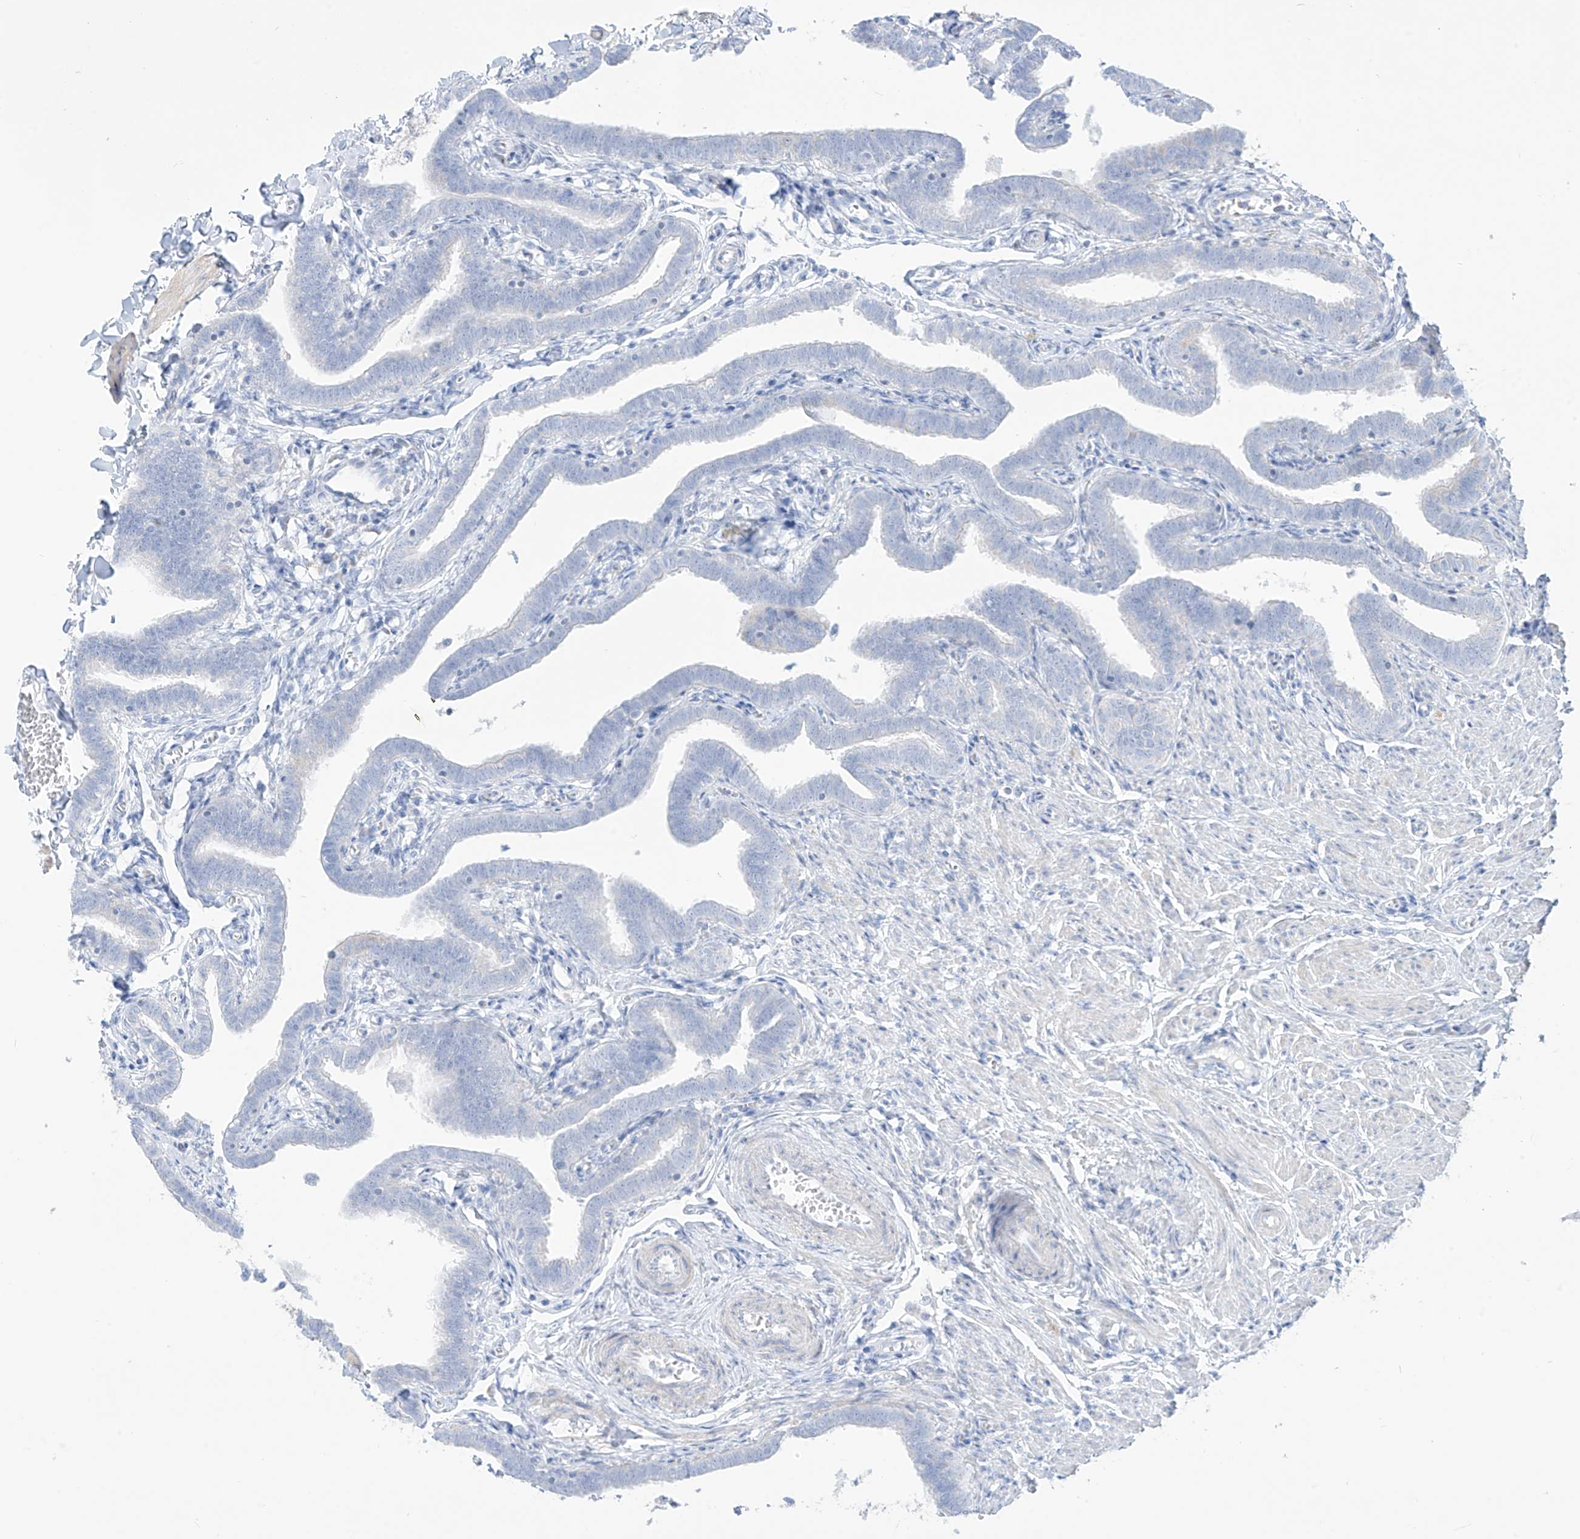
{"staining": {"intensity": "negative", "quantity": "none", "location": "none"}, "tissue": "fallopian tube", "cell_type": "Glandular cells", "image_type": "normal", "snomed": [{"axis": "morphology", "description": "Normal tissue, NOS"}, {"axis": "topography", "description": "Fallopian tube"}], "caption": "IHC image of normal fallopian tube: fallopian tube stained with DAB displays no significant protein positivity in glandular cells.", "gene": "SLC26A3", "patient": {"sex": "female", "age": 36}}